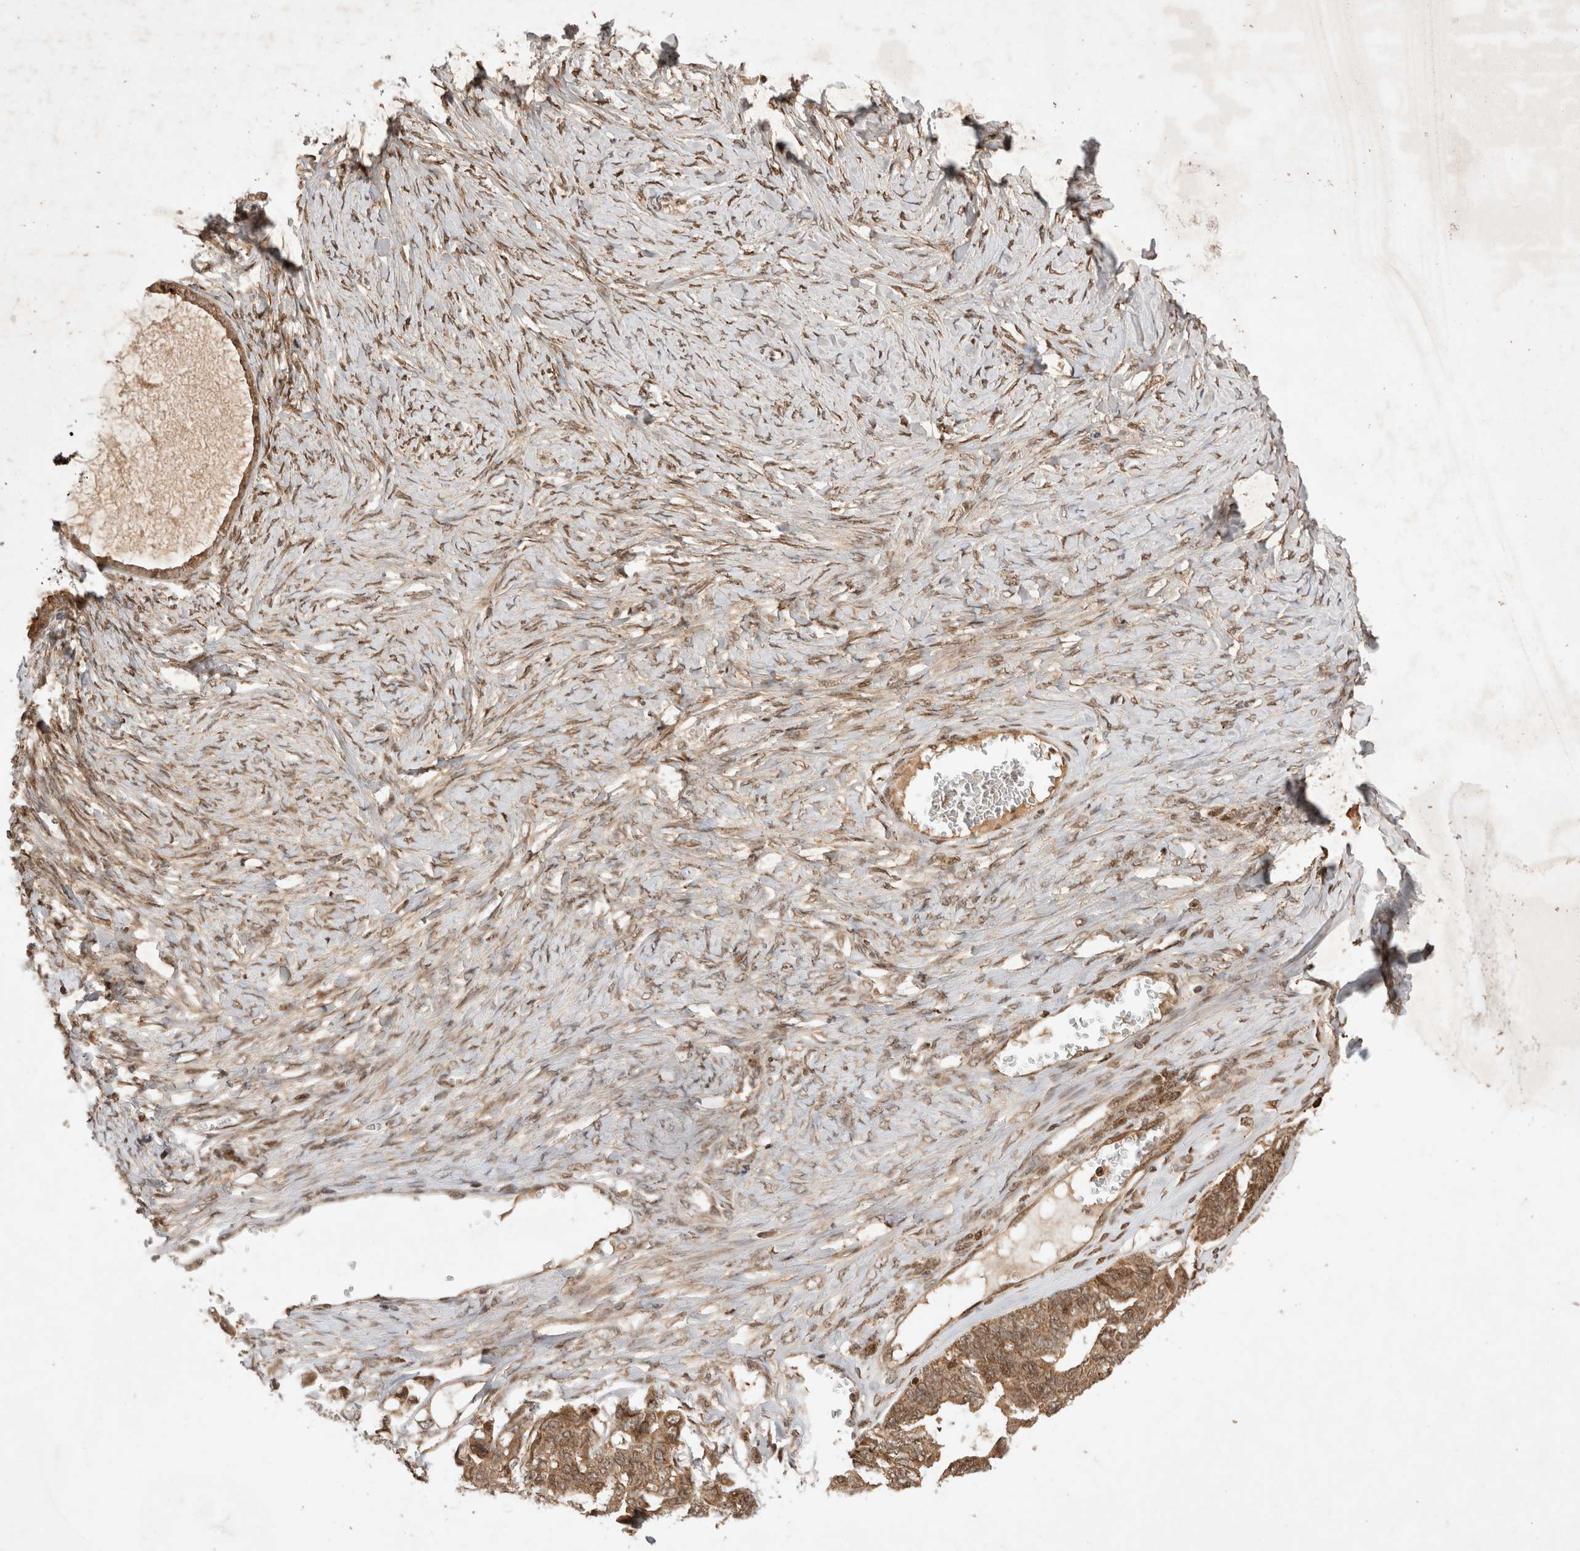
{"staining": {"intensity": "moderate", "quantity": ">75%", "location": "cytoplasmic/membranous"}, "tissue": "ovarian cancer", "cell_type": "Tumor cells", "image_type": "cancer", "snomed": [{"axis": "morphology", "description": "Cystadenocarcinoma, serous, NOS"}, {"axis": "topography", "description": "Ovary"}], "caption": "Moderate cytoplasmic/membranous protein staining is identified in approximately >75% of tumor cells in ovarian cancer.", "gene": "FAM221A", "patient": {"sex": "female", "age": 79}}